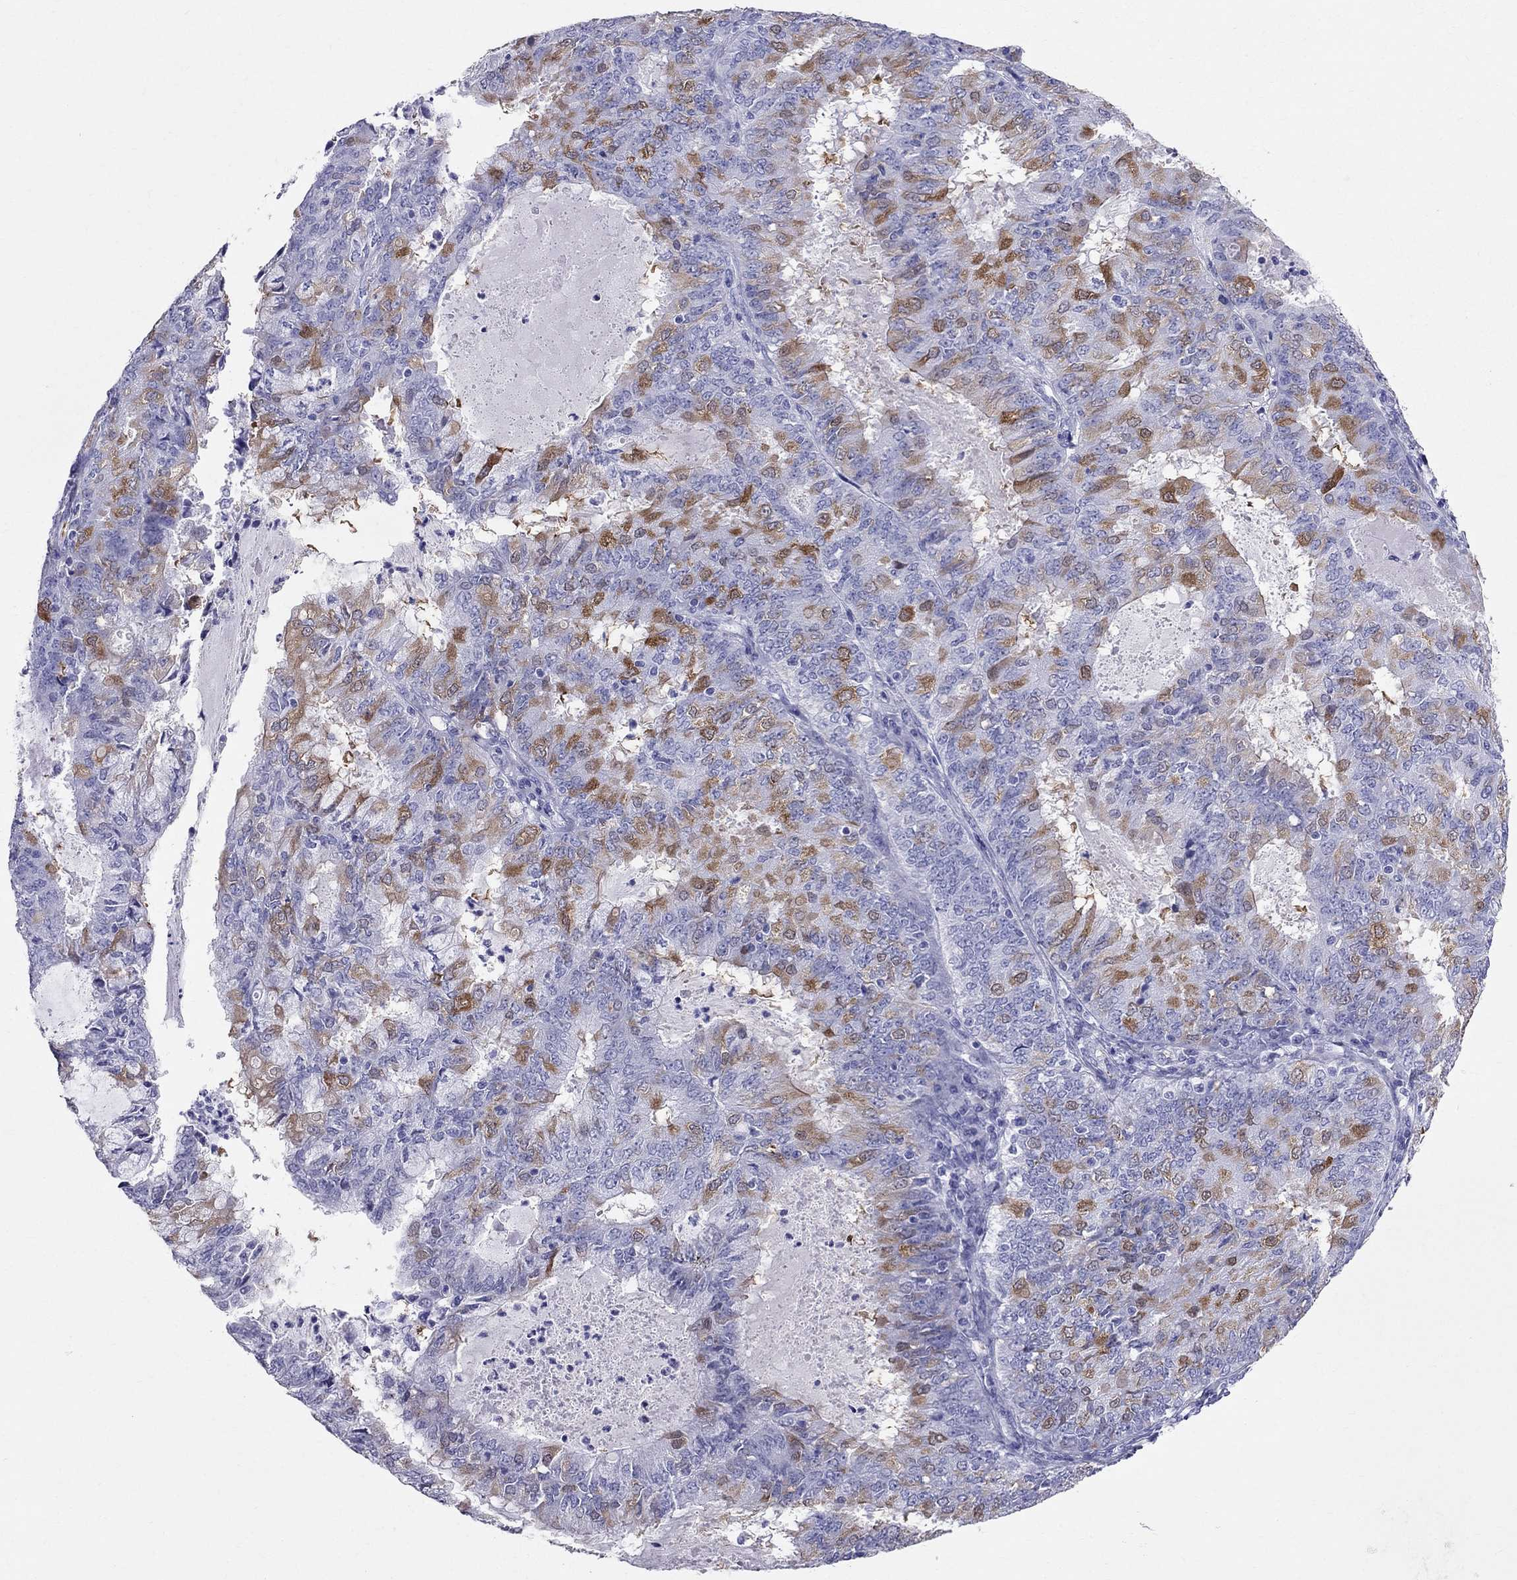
{"staining": {"intensity": "strong", "quantity": "<25%", "location": "cytoplasmic/membranous"}, "tissue": "endometrial cancer", "cell_type": "Tumor cells", "image_type": "cancer", "snomed": [{"axis": "morphology", "description": "Adenocarcinoma, NOS"}, {"axis": "topography", "description": "Endometrium"}], "caption": "Immunohistochemical staining of endometrial cancer shows medium levels of strong cytoplasmic/membranous positivity in approximately <25% of tumor cells. Using DAB (3,3'-diaminobenzidine) (brown) and hematoxylin (blue) stains, captured at high magnification using brightfield microscopy.", "gene": "DNAAF6", "patient": {"sex": "female", "age": 57}}